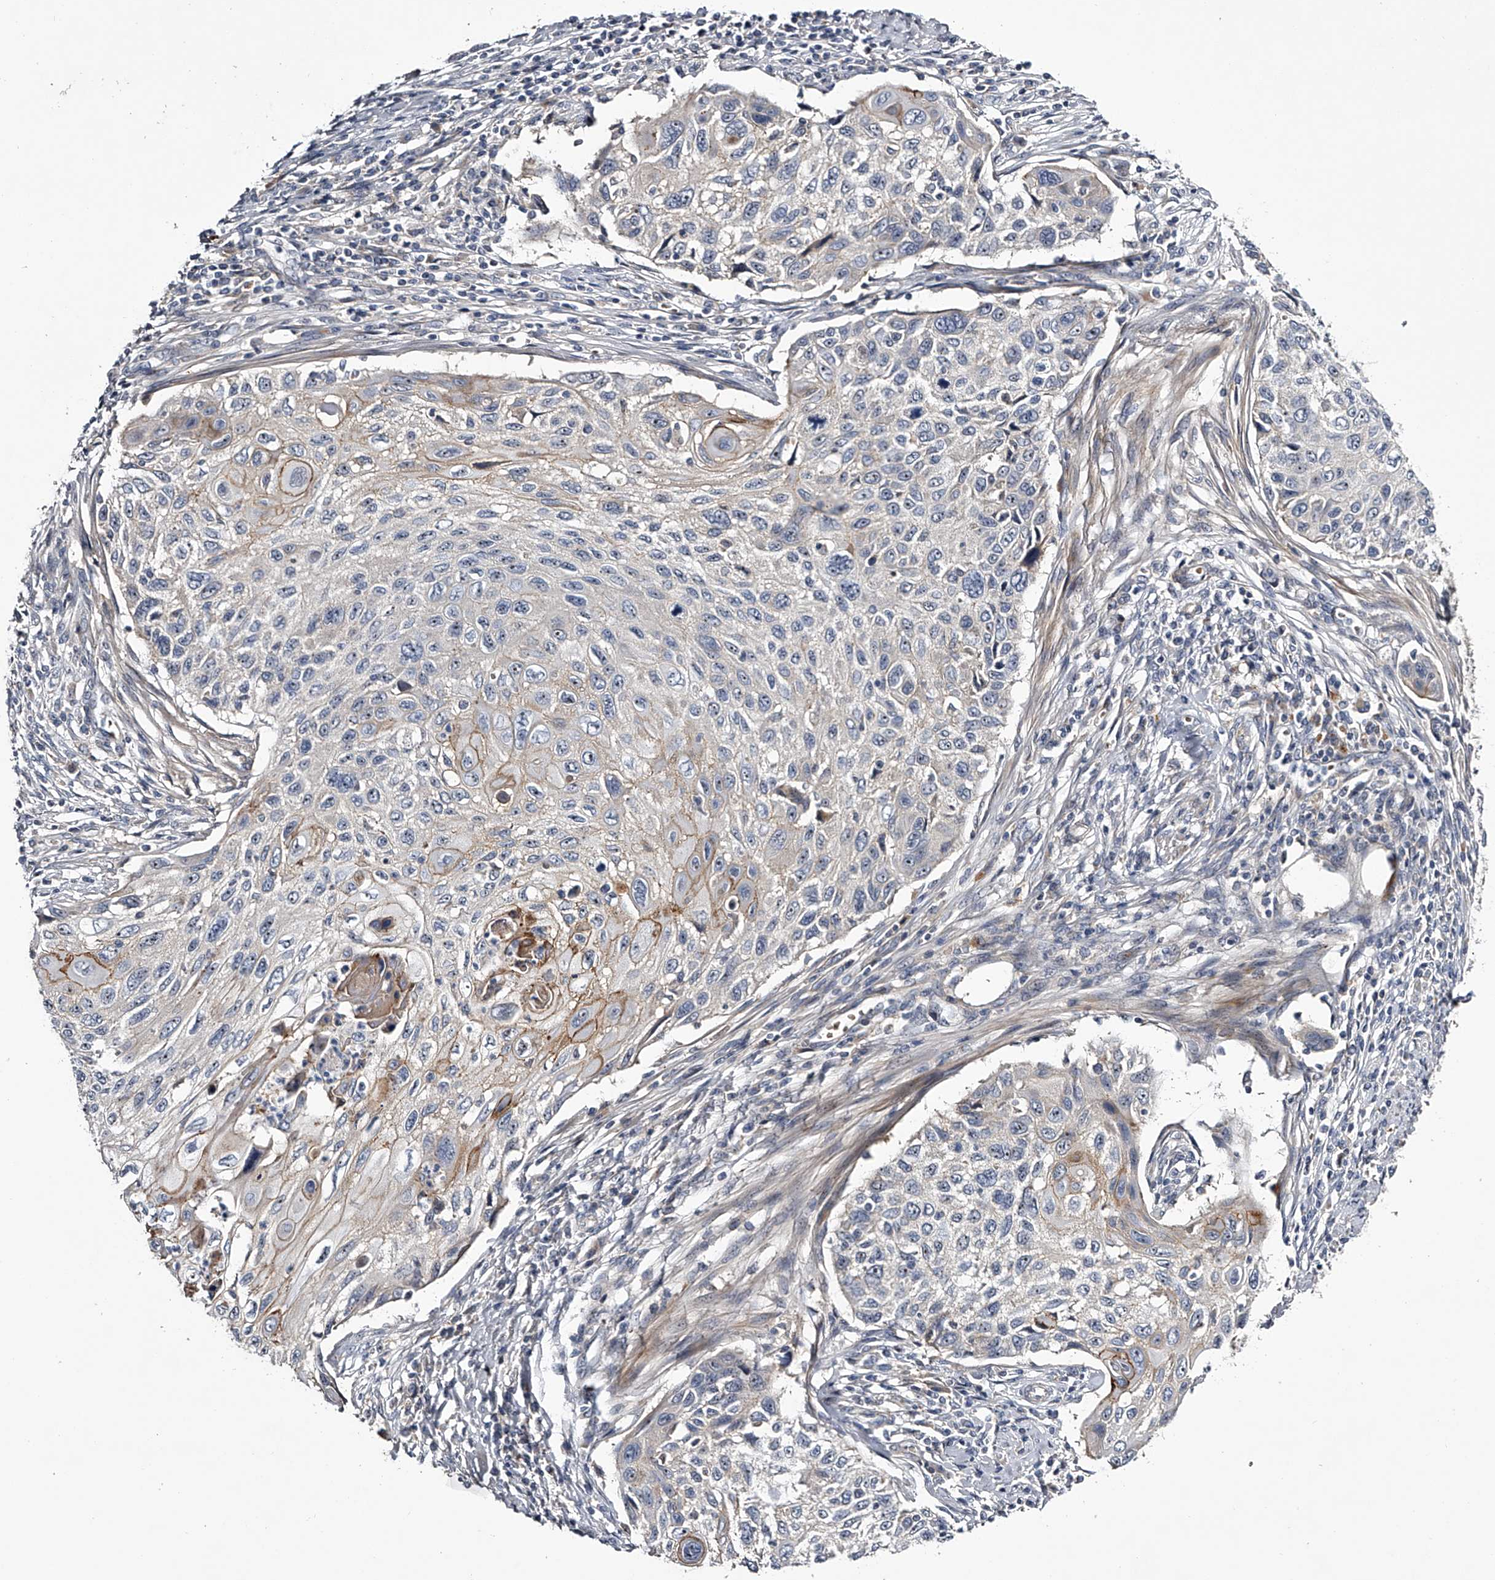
{"staining": {"intensity": "weak", "quantity": "25%-75%", "location": "cytoplasmic/membranous,nuclear"}, "tissue": "cervical cancer", "cell_type": "Tumor cells", "image_type": "cancer", "snomed": [{"axis": "morphology", "description": "Squamous cell carcinoma, NOS"}, {"axis": "topography", "description": "Cervix"}], "caption": "Squamous cell carcinoma (cervical) was stained to show a protein in brown. There is low levels of weak cytoplasmic/membranous and nuclear expression in about 25%-75% of tumor cells.", "gene": "MDN1", "patient": {"sex": "female", "age": 70}}